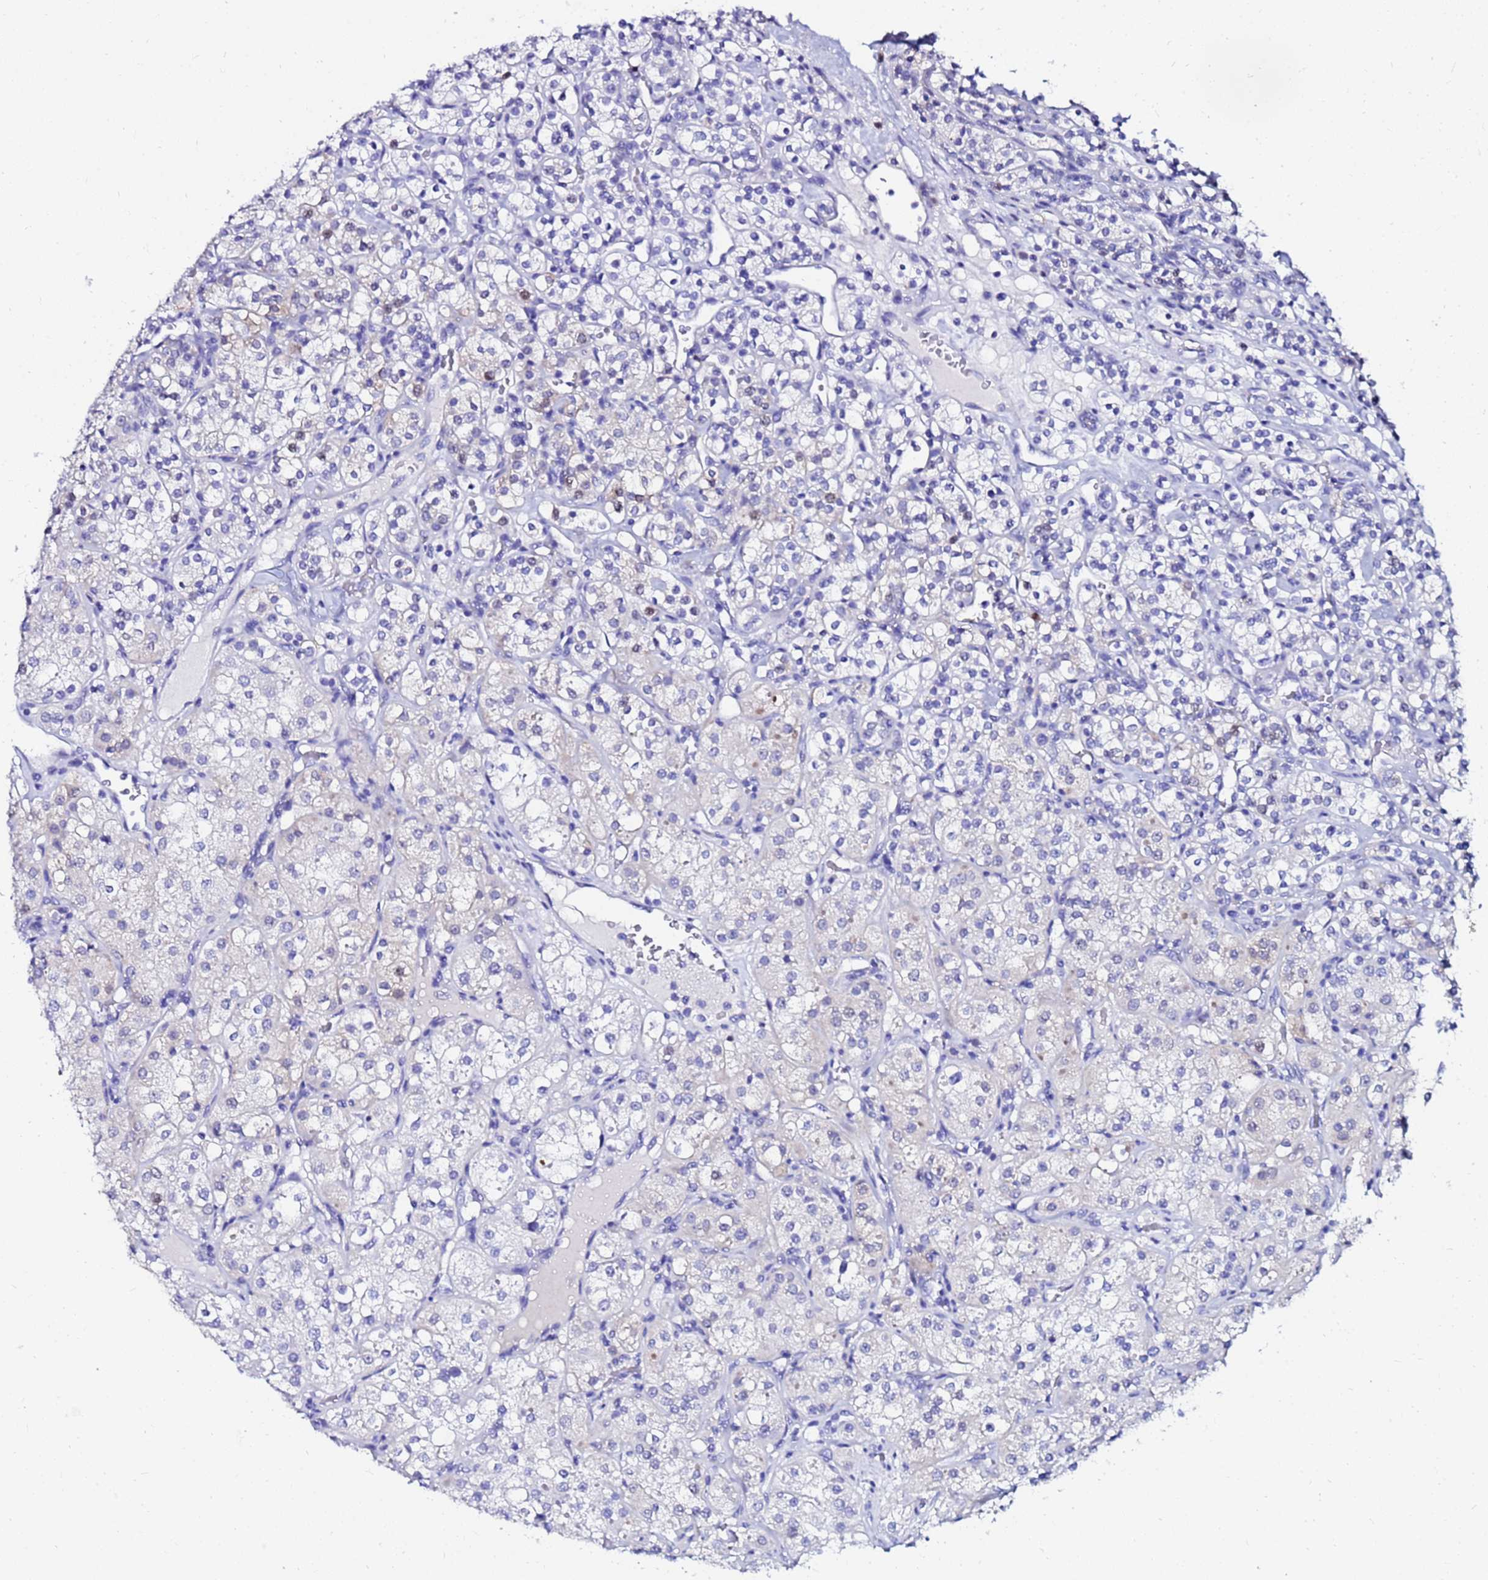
{"staining": {"intensity": "negative", "quantity": "none", "location": "none"}, "tissue": "renal cancer", "cell_type": "Tumor cells", "image_type": "cancer", "snomed": [{"axis": "morphology", "description": "Adenocarcinoma, NOS"}, {"axis": "topography", "description": "Kidney"}], "caption": "Immunohistochemistry of human renal cancer reveals no expression in tumor cells. The staining was performed using DAB to visualize the protein expression in brown, while the nuclei were stained in blue with hematoxylin (Magnification: 20x).", "gene": "PPP1R14C", "patient": {"sex": "male", "age": 77}}